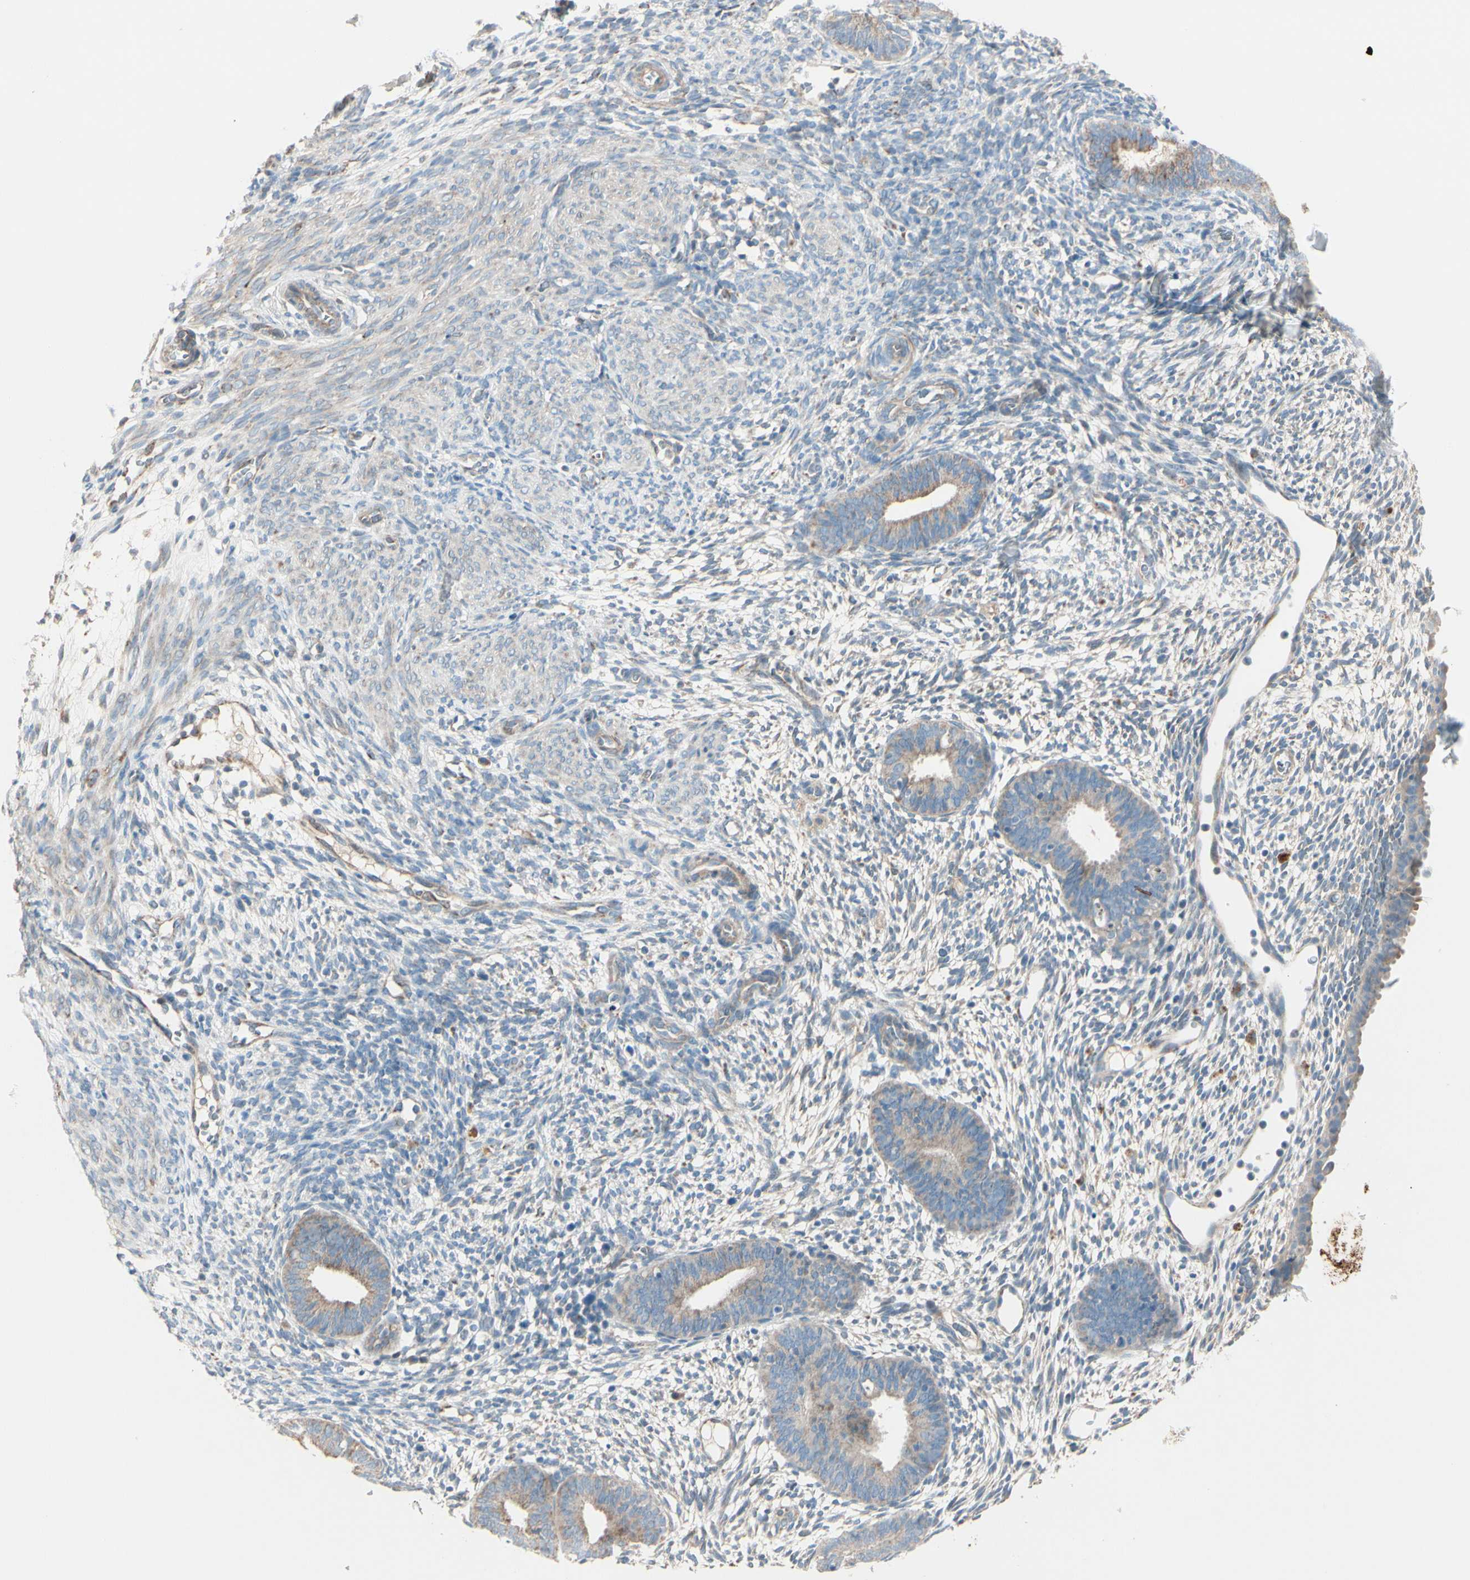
{"staining": {"intensity": "weak", "quantity": ">75%", "location": "cytoplasmic/membranous"}, "tissue": "endometrium", "cell_type": "Cells in endometrial stroma", "image_type": "normal", "snomed": [{"axis": "morphology", "description": "Normal tissue, NOS"}, {"axis": "morphology", "description": "Atrophy, NOS"}, {"axis": "topography", "description": "Uterus"}, {"axis": "topography", "description": "Endometrium"}], "caption": "Immunohistochemistry (IHC) of unremarkable endometrium reveals low levels of weak cytoplasmic/membranous staining in about >75% of cells in endometrial stroma. The protein is shown in brown color, while the nuclei are stained blue.", "gene": "EPHA3", "patient": {"sex": "female", "age": 68}}